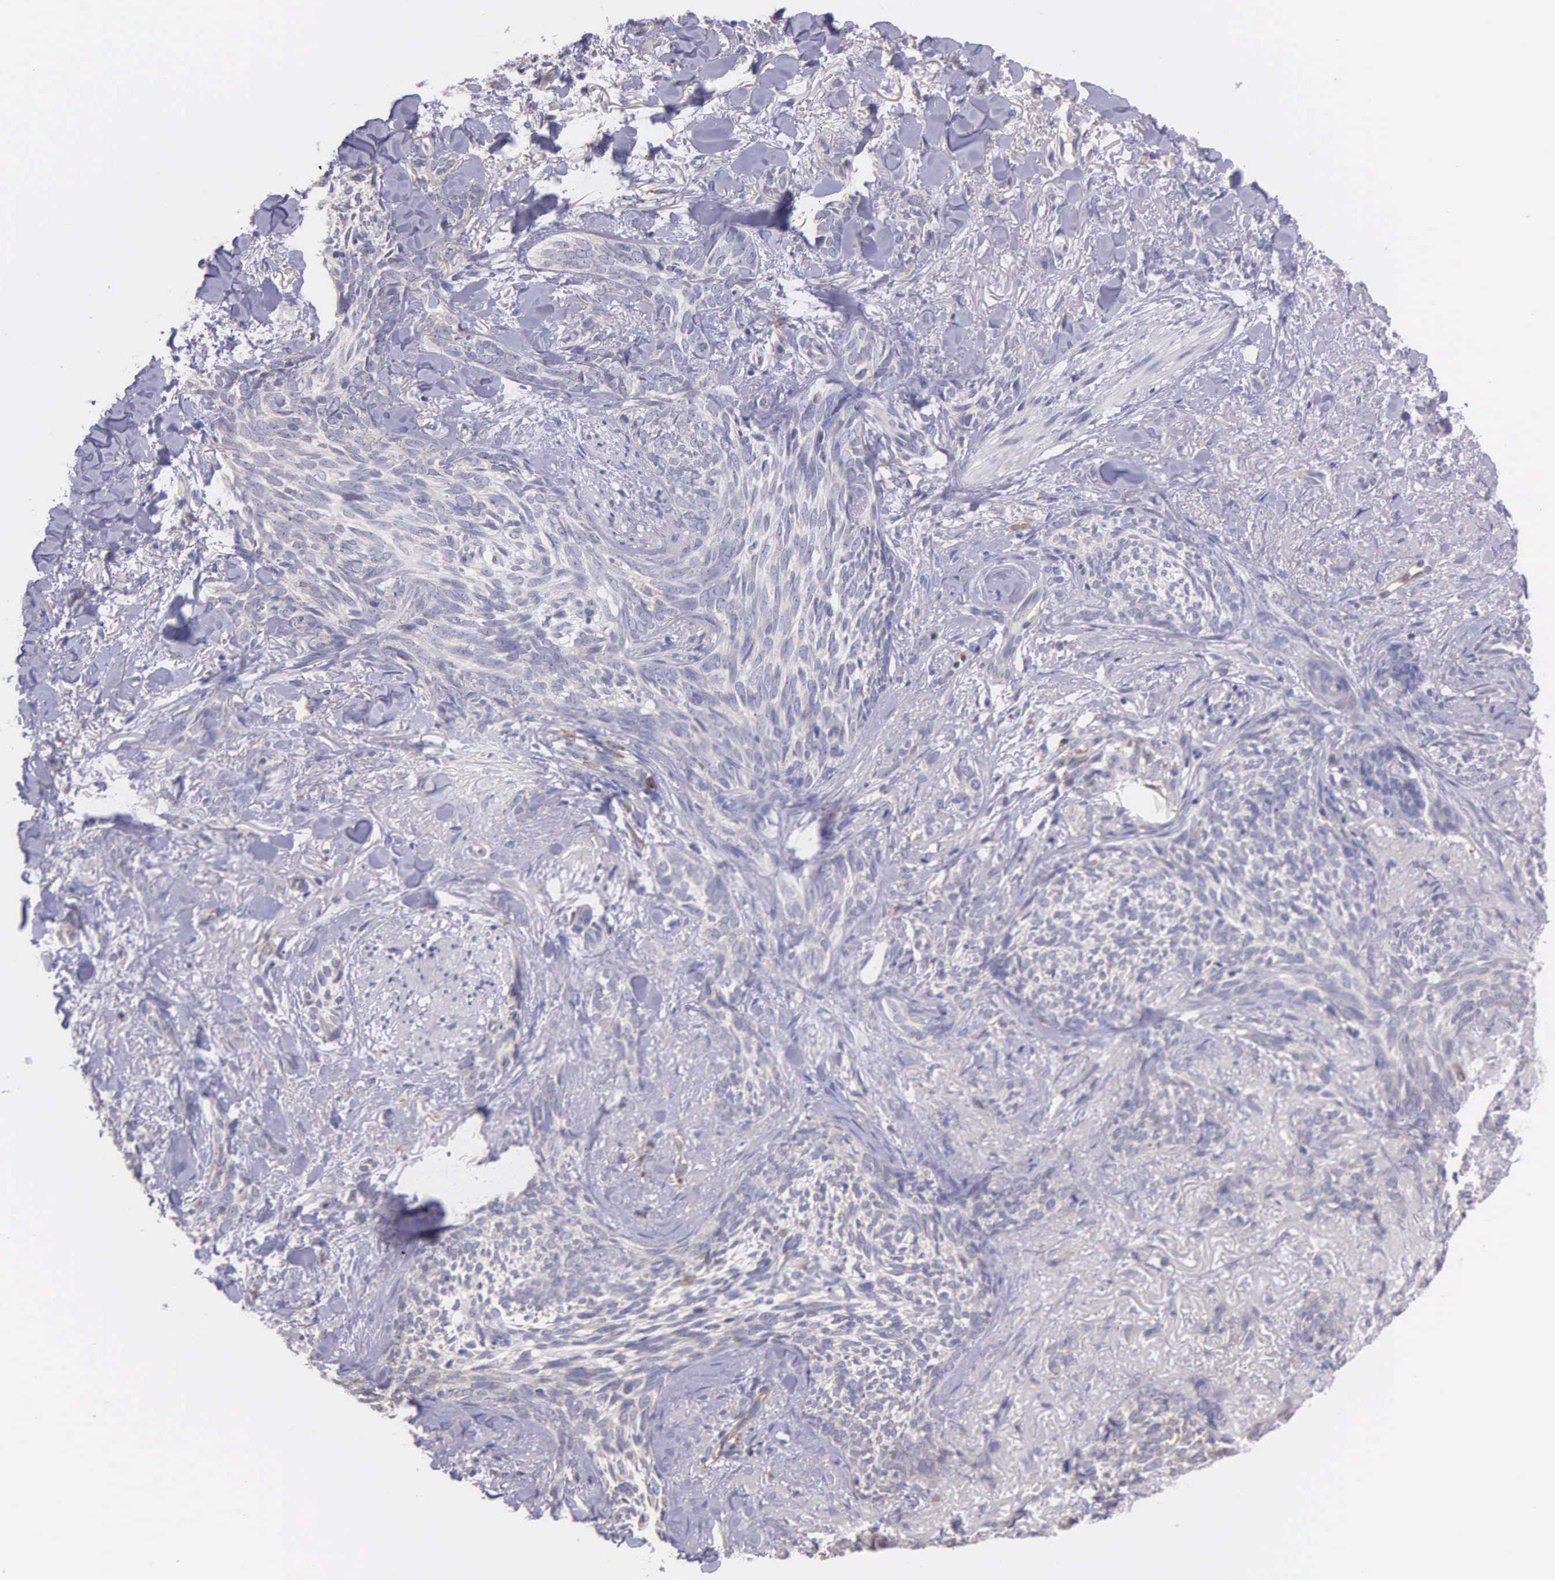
{"staining": {"intensity": "weak", "quantity": "<25%", "location": "cytoplasmic/membranous"}, "tissue": "skin cancer", "cell_type": "Tumor cells", "image_type": "cancer", "snomed": [{"axis": "morphology", "description": "Basal cell carcinoma"}, {"axis": "topography", "description": "Skin"}], "caption": "The photomicrograph reveals no staining of tumor cells in skin cancer (basal cell carcinoma).", "gene": "ZC3H12B", "patient": {"sex": "female", "age": 81}}